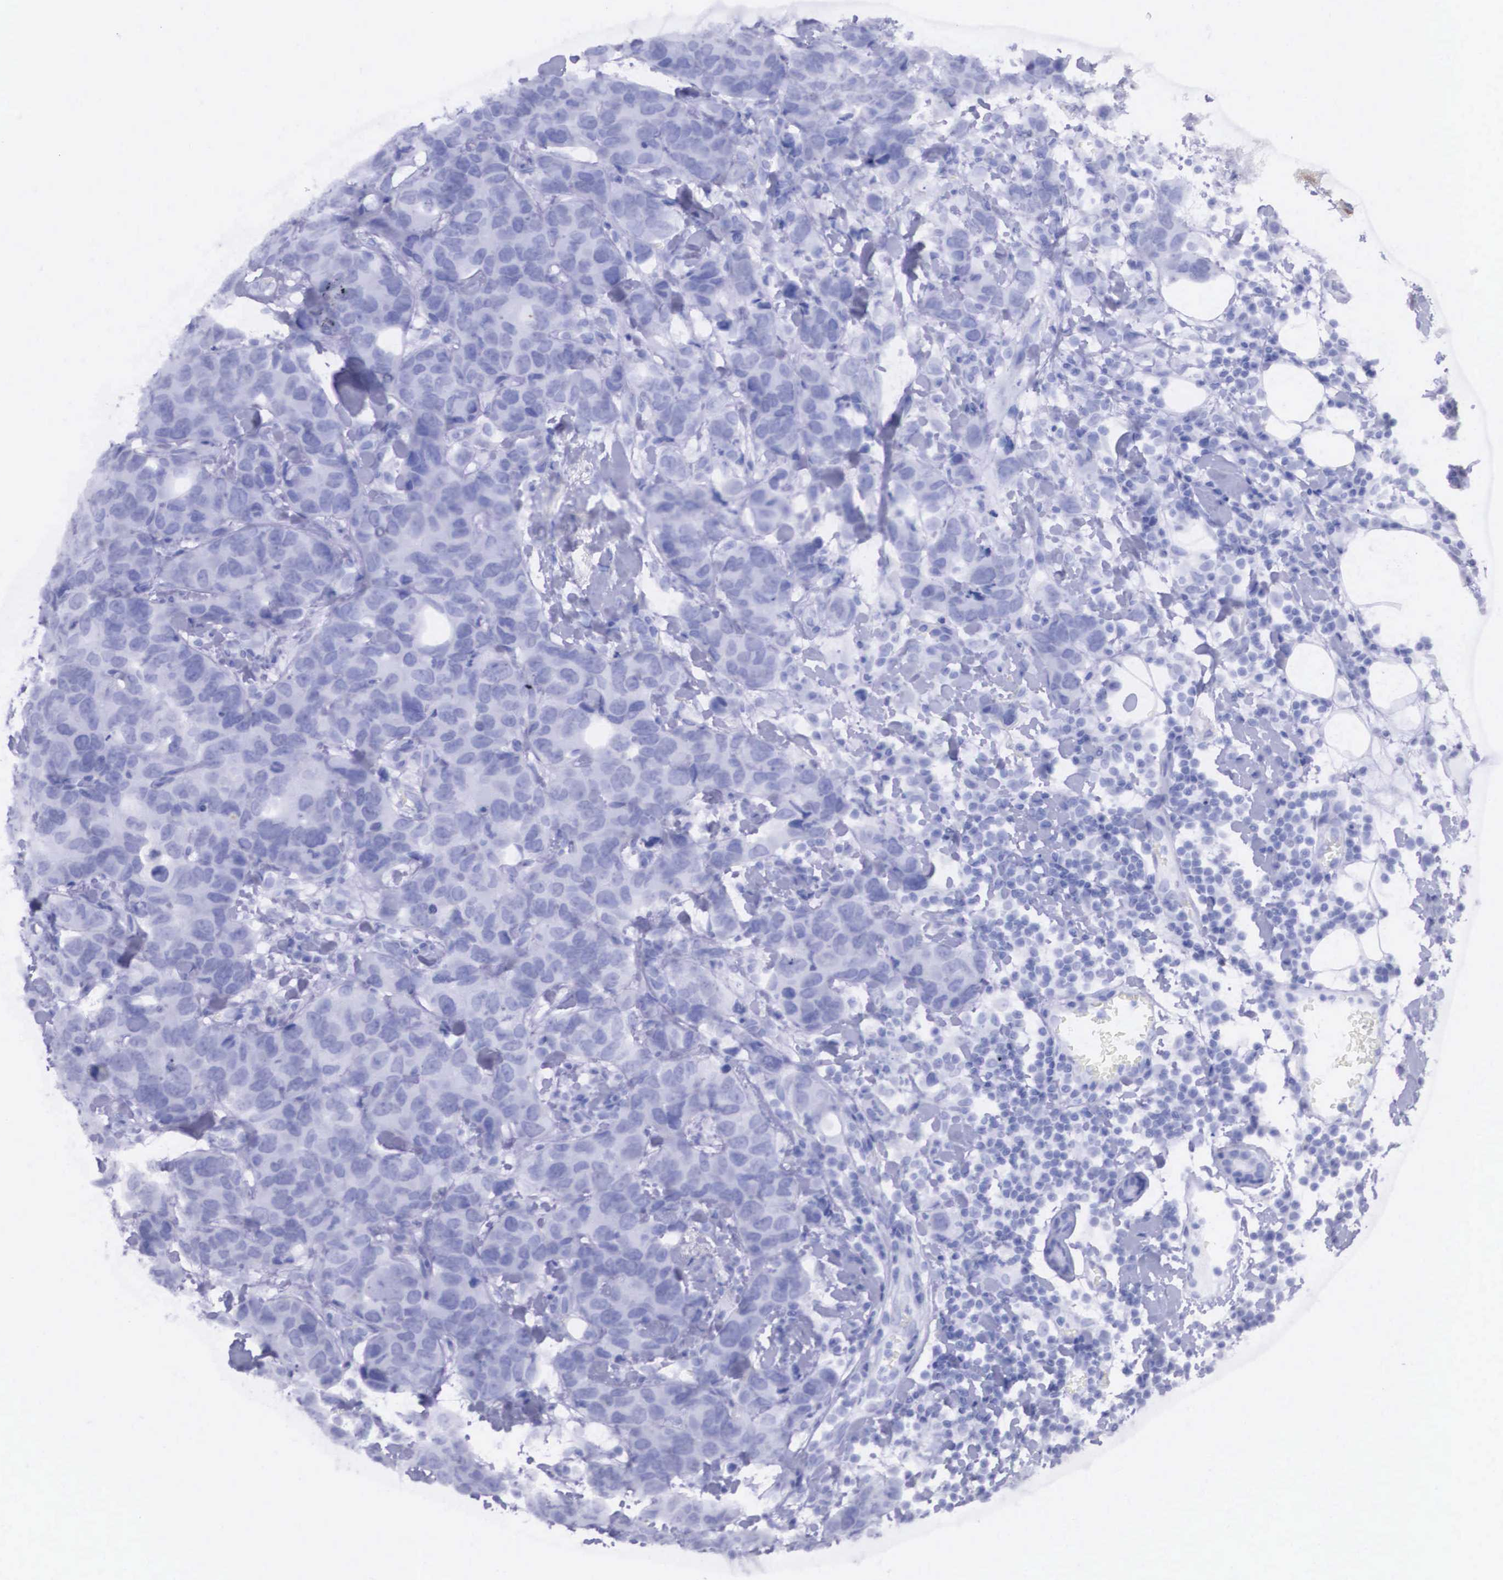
{"staining": {"intensity": "strong", "quantity": ">75%", "location": "nuclear"}, "tissue": "breast cancer", "cell_type": "Tumor cells", "image_type": "cancer", "snomed": [{"axis": "morphology", "description": "Duct carcinoma"}, {"axis": "topography", "description": "Breast"}], "caption": "Human invasive ductal carcinoma (breast) stained with a brown dye exhibits strong nuclear positive positivity in about >75% of tumor cells.", "gene": "ETV6", "patient": {"sex": "female", "age": 91}}